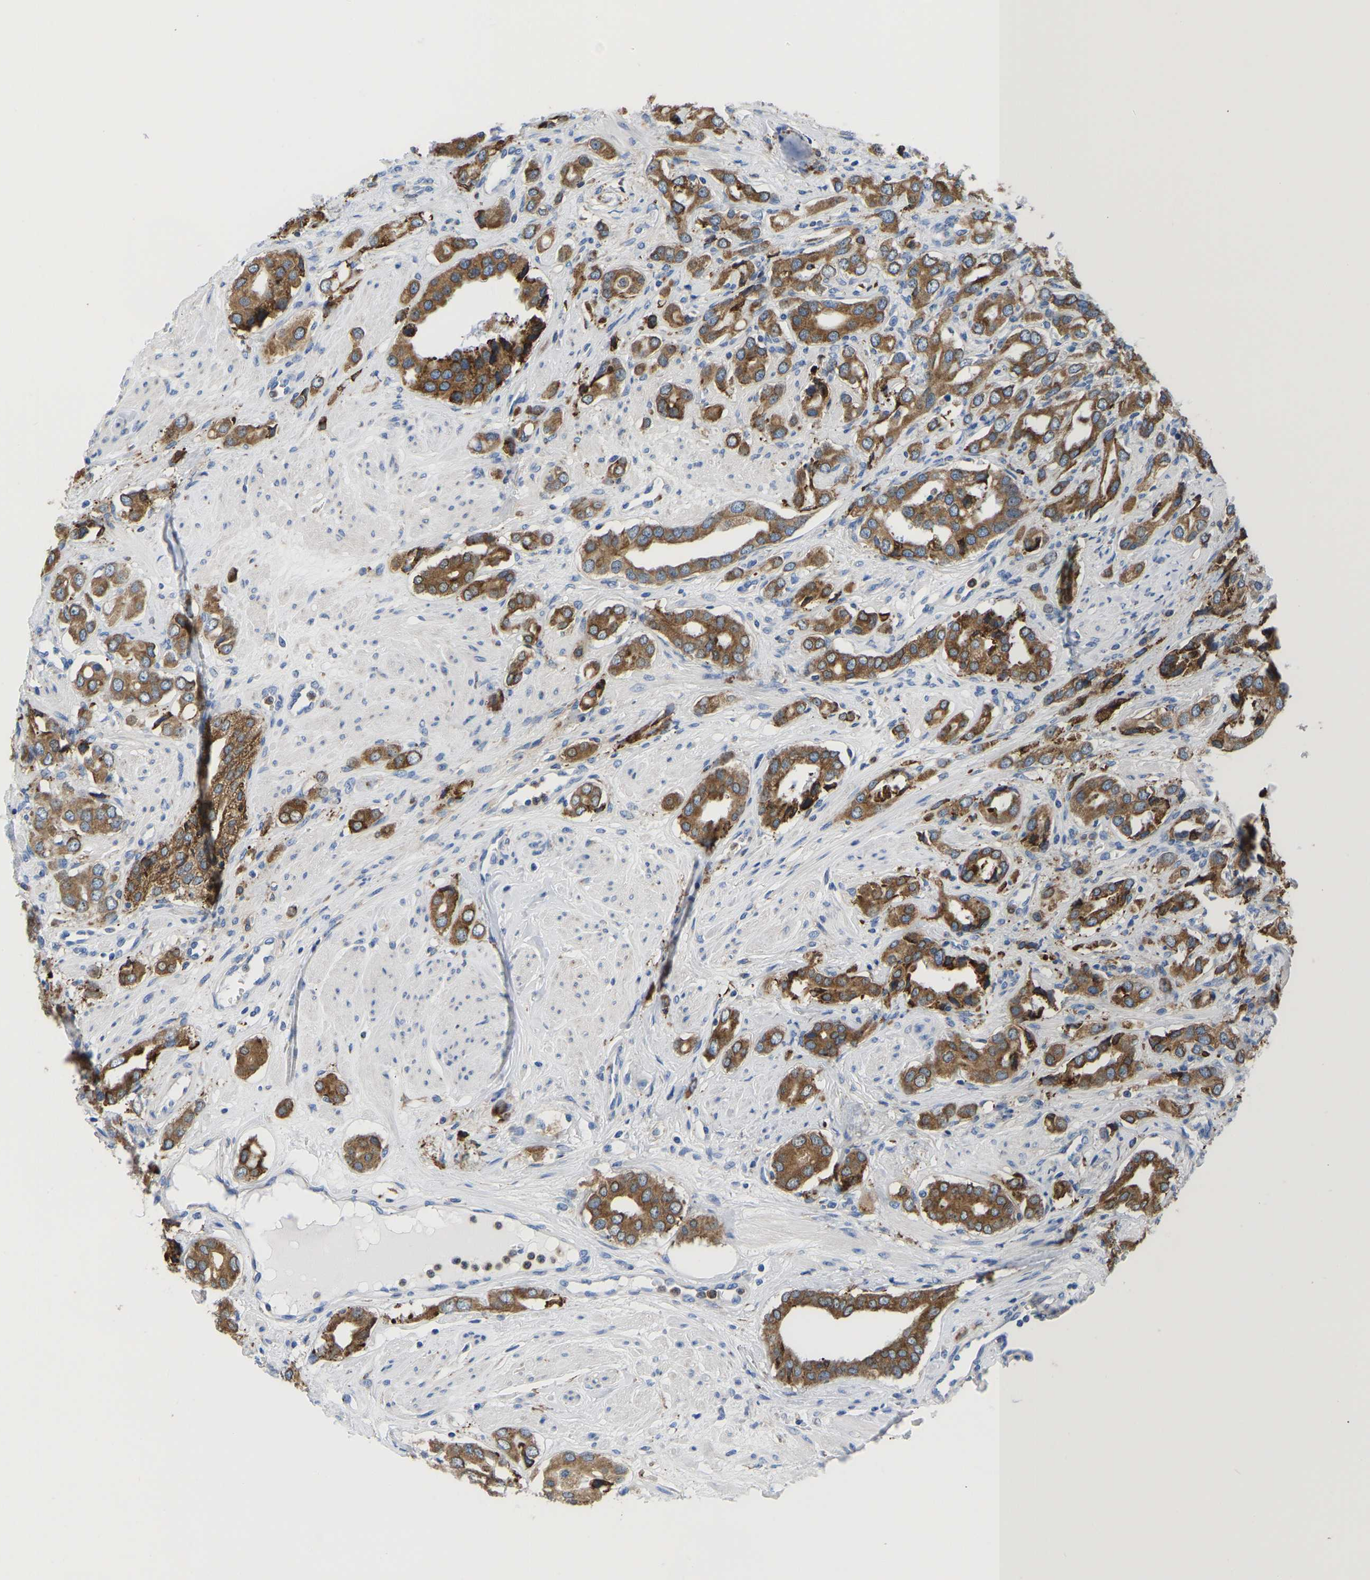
{"staining": {"intensity": "moderate", "quantity": ">75%", "location": "cytoplasmic/membranous"}, "tissue": "prostate cancer", "cell_type": "Tumor cells", "image_type": "cancer", "snomed": [{"axis": "morphology", "description": "Adenocarcinoma, High grade"}, {"axis": "topography", "description": "Prostate"}], "caption": "The histopathology image shows immunohistochemical staining of prostate cancer. There is moderate cytoplasmic/membranous expression is identified in approximately >75% of tumor cells.", "gene": "P4HB", "patient": {"sex": "male", "age": 52}}